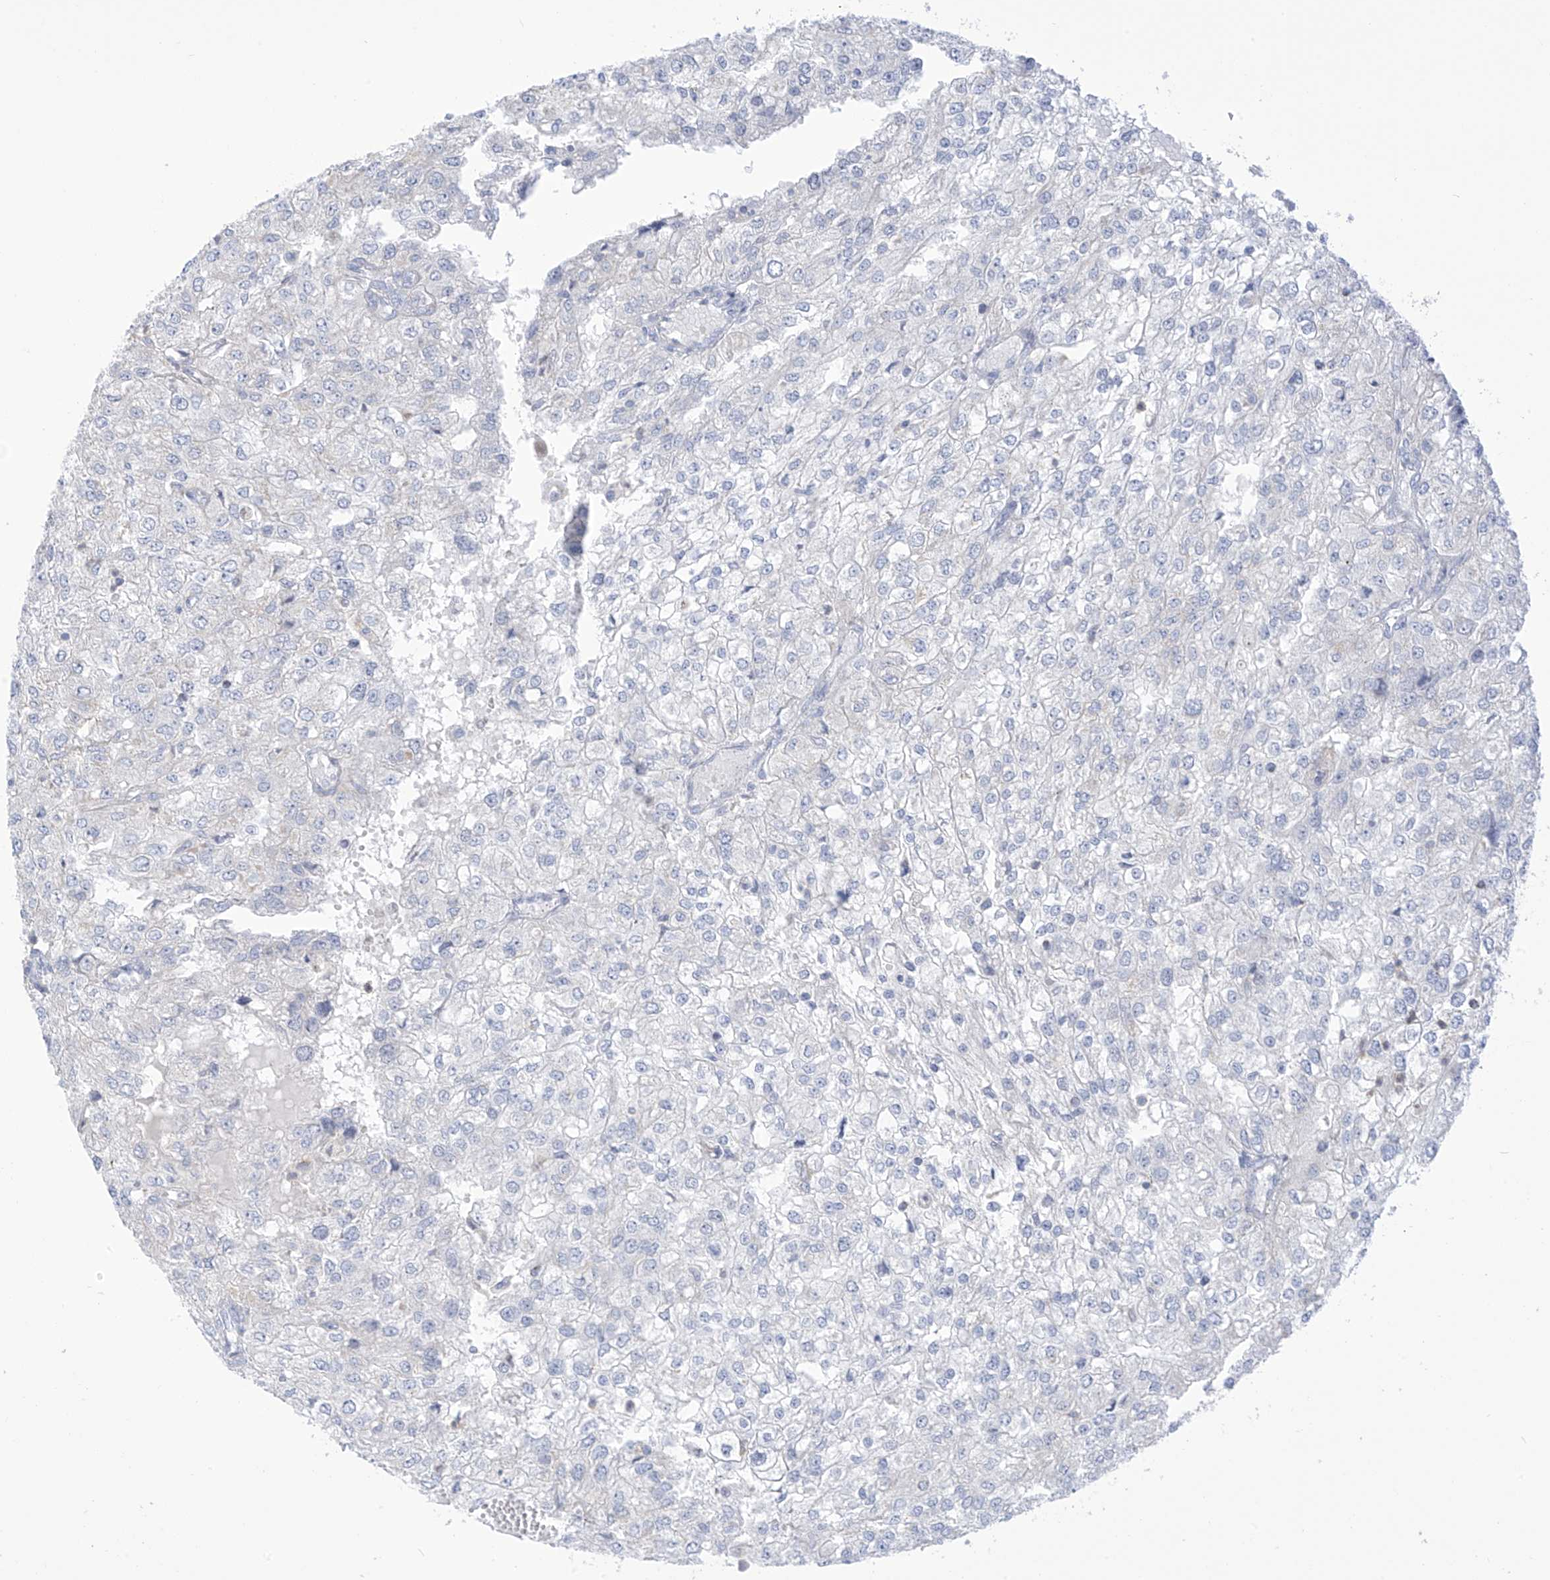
{"staining": {"intensity": "negative", "quantity": "none", "location": "none"}, "tissue": "renal cancer", "cell_type": "Tumor cells", "image_type": "cancer", "snomed": [{"axis": "morphology", "description": "Adenocarcinoma, NOS"}, {"axis": "topography", "description": "Kidney"}], "caption": "The image exhibits no significant staining in tumor cells of adenocarcinoma (renal).", "gene": "FABP2", "patient": {"sex": "female", "age": 54}}